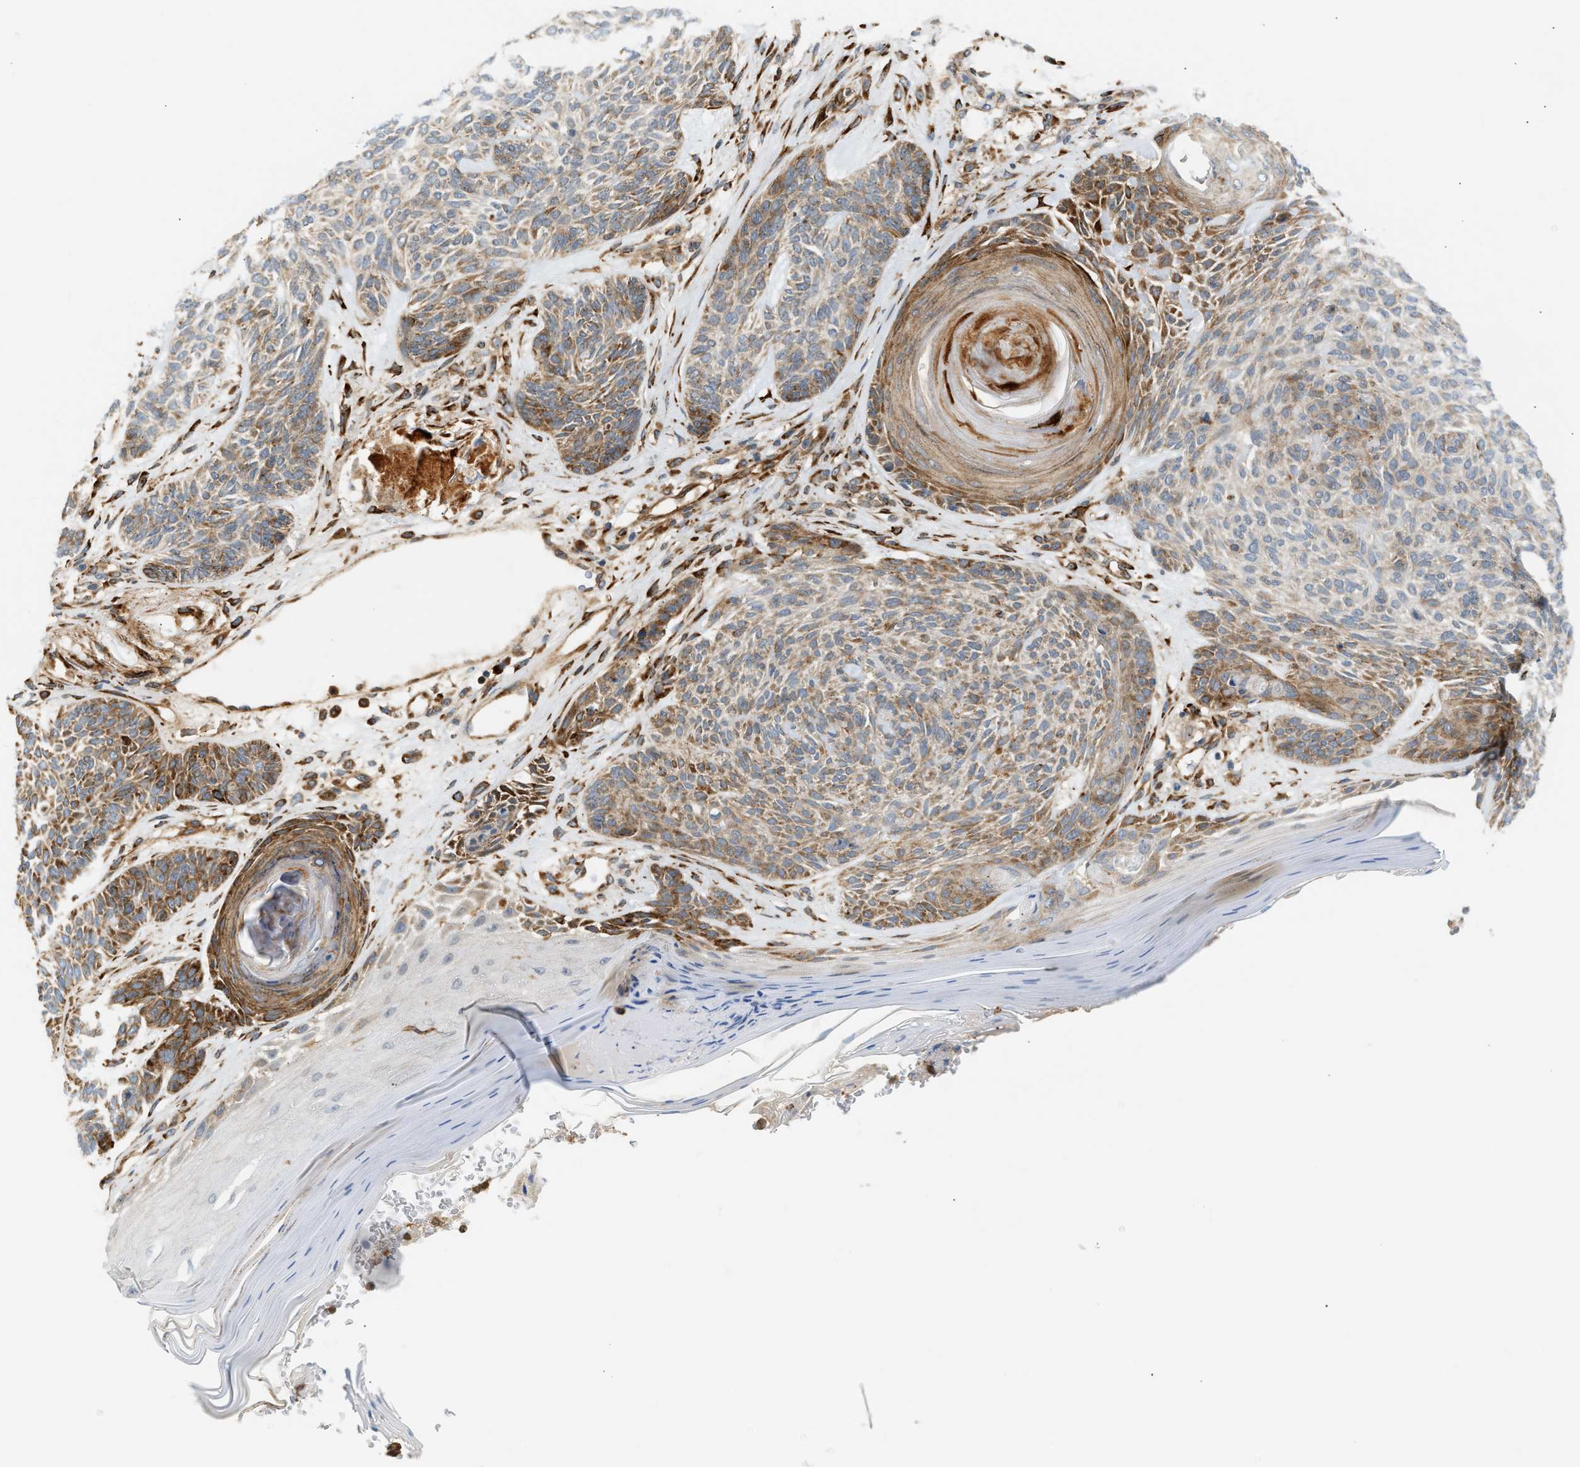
{"staining": {"intensity": "moderate", "quantity": "25%-75%", "location": "cytoplasmic/membranous"}, "tissue": "skin cancer", "cell_type": "Tumor cells", "image_type": "cancer", "snomed": [{"axis": "morphology", "description": "Basal cell carcinoma"}, {"axis": "topography", "description": "Skin"}], "caption": "A brown stain shows moderate cytoplasmic/membranous staining of a protein in human skin cancer (basal cell carcinoma) tumor cells.", "gene": "PLCG2", "patient": {"sex": "male", "age": 55}}